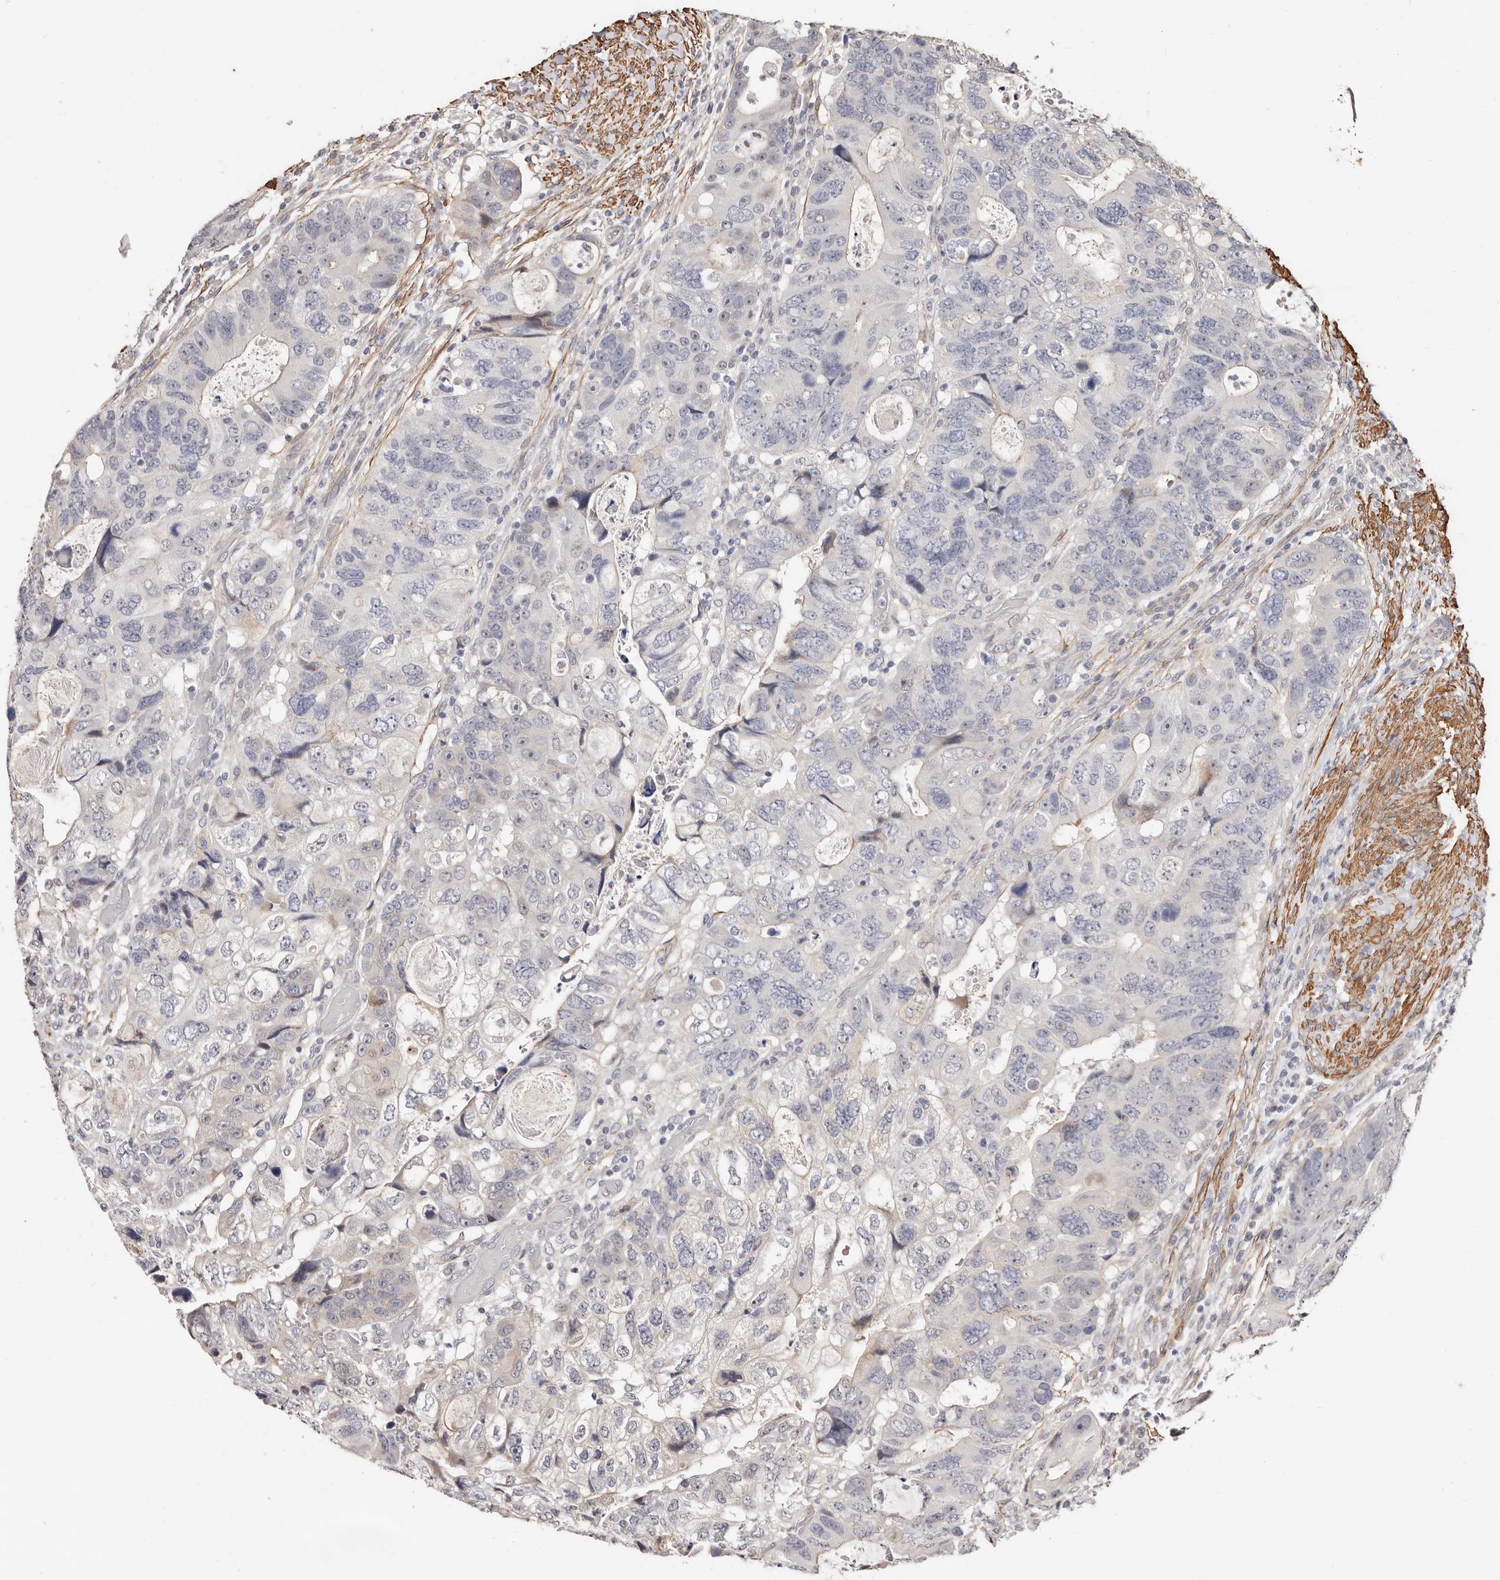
{"staining": {"intensity": "weak", "quantity": "<25%", "location": "cytoplasmic/membranous"}, "tissue": "colorectal cancer", "cell_type": "Tumor cells", "image_type": "cancer", "snomed": [{"axis": "morphology", "description": "Adenocarcinoma, NOS"}, {"axis": "topography", "description": "Rectum"}], "caption": "DAB immunohistochemical staining of human colorectal cancer demonstrates no significant positivity in tumor cells.", "gene": "TRIP13", "patient": {"sex": "male", "age": 59}}